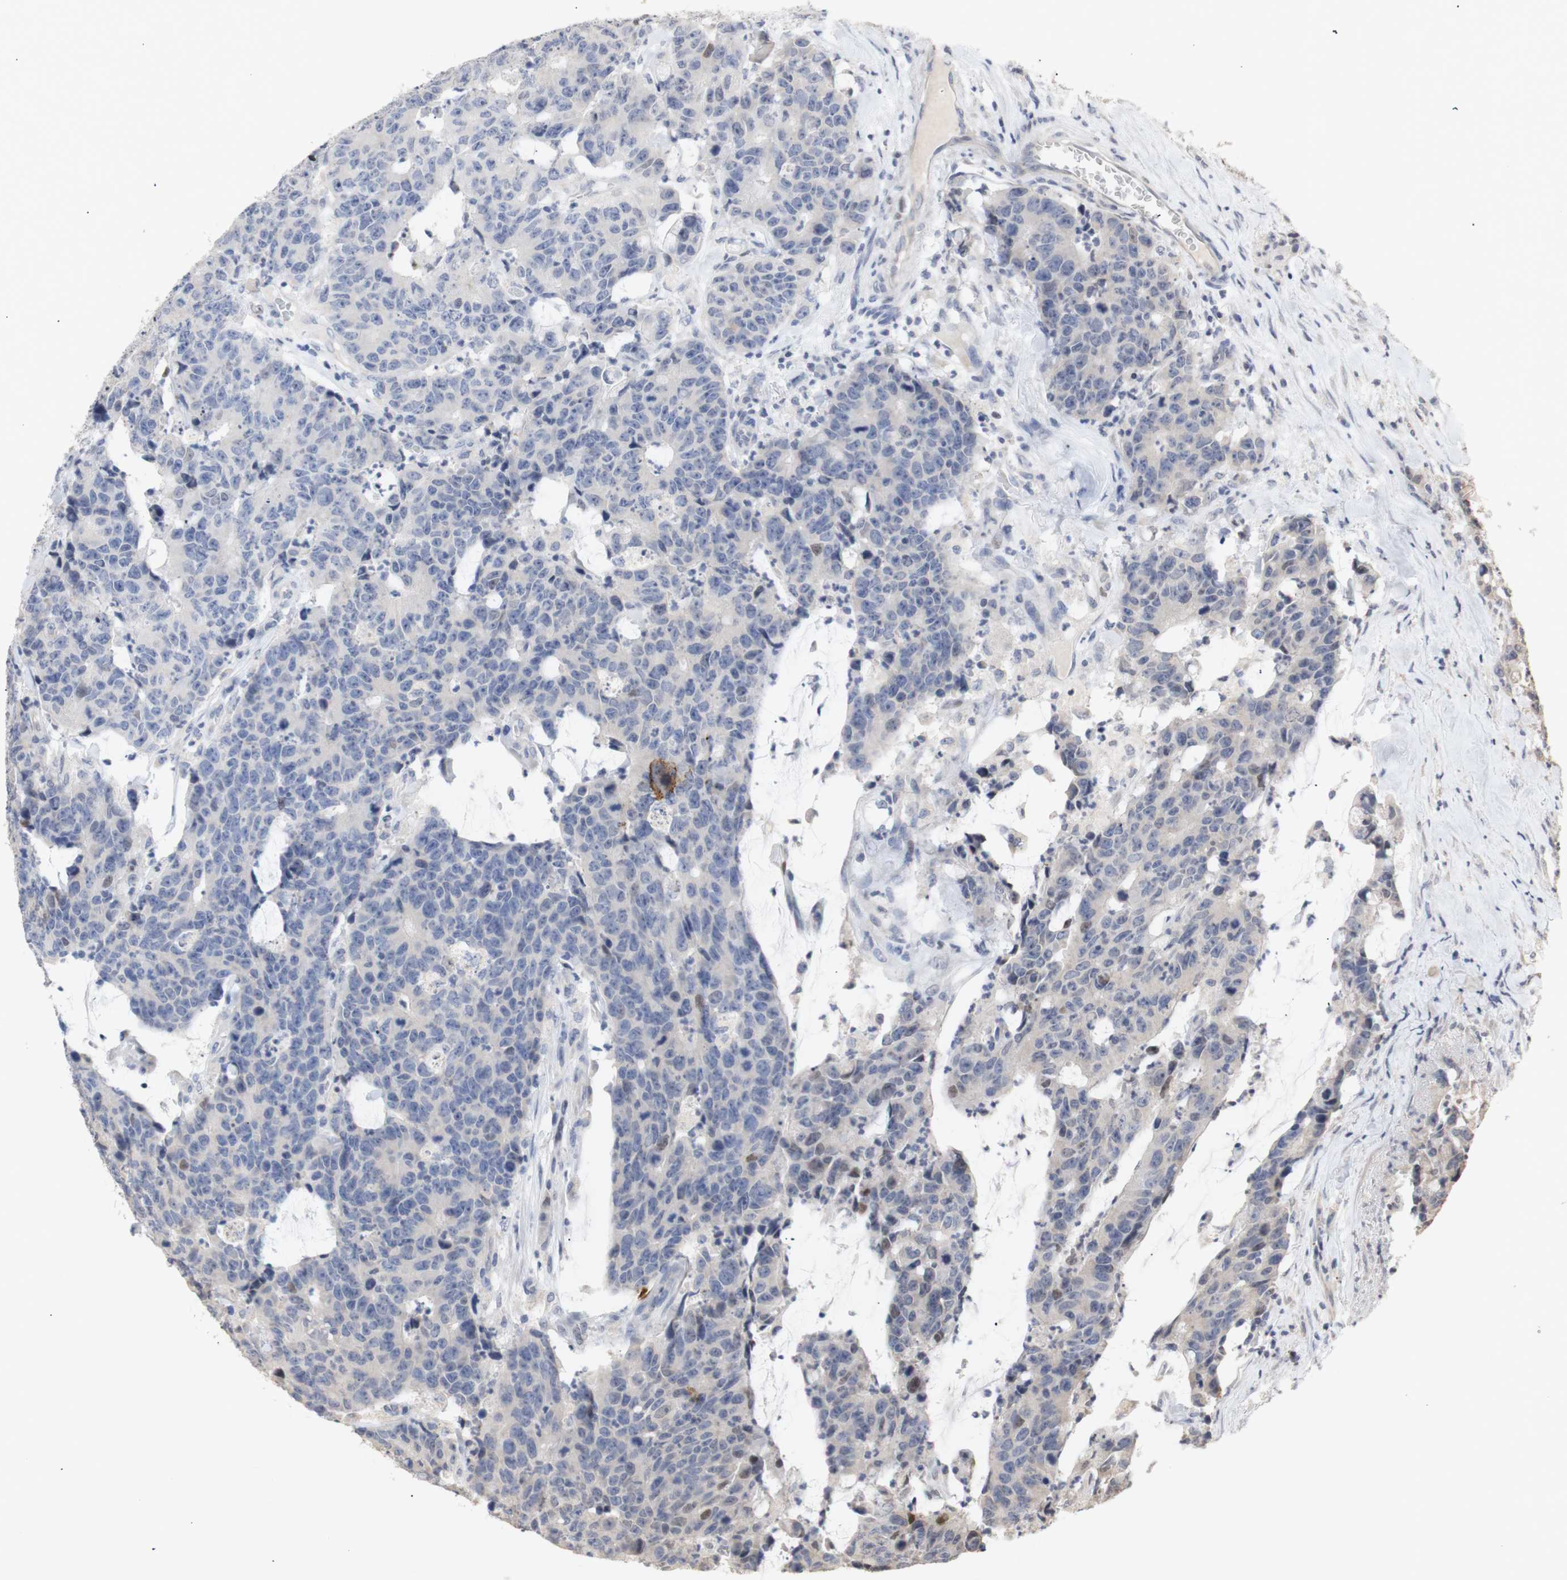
{"staining": {"intensity": "negative", "quantity": "none", "location": "none"}, "tissue": "colorectal cancer", "cell_type": "Tumor cells", "image_type": "cancer", "snomed": [{"axis": "morphology", "description": "Adenocarcinoma, NOS"}, {"axis": "topography", "description": "Colon"}], "caption": "Colorectal cancer (adenocarcinoma) was stained to show a protein in brown. There is no significant positivity in tumor cells. (Stains: DAB immunohistochemistry (IHC) with hematoxylin counter stain, Microscopy: brightfield microscopy at high magnification).", "gene": "FOSB", "patient": {"sex": "female", "age": 86}}